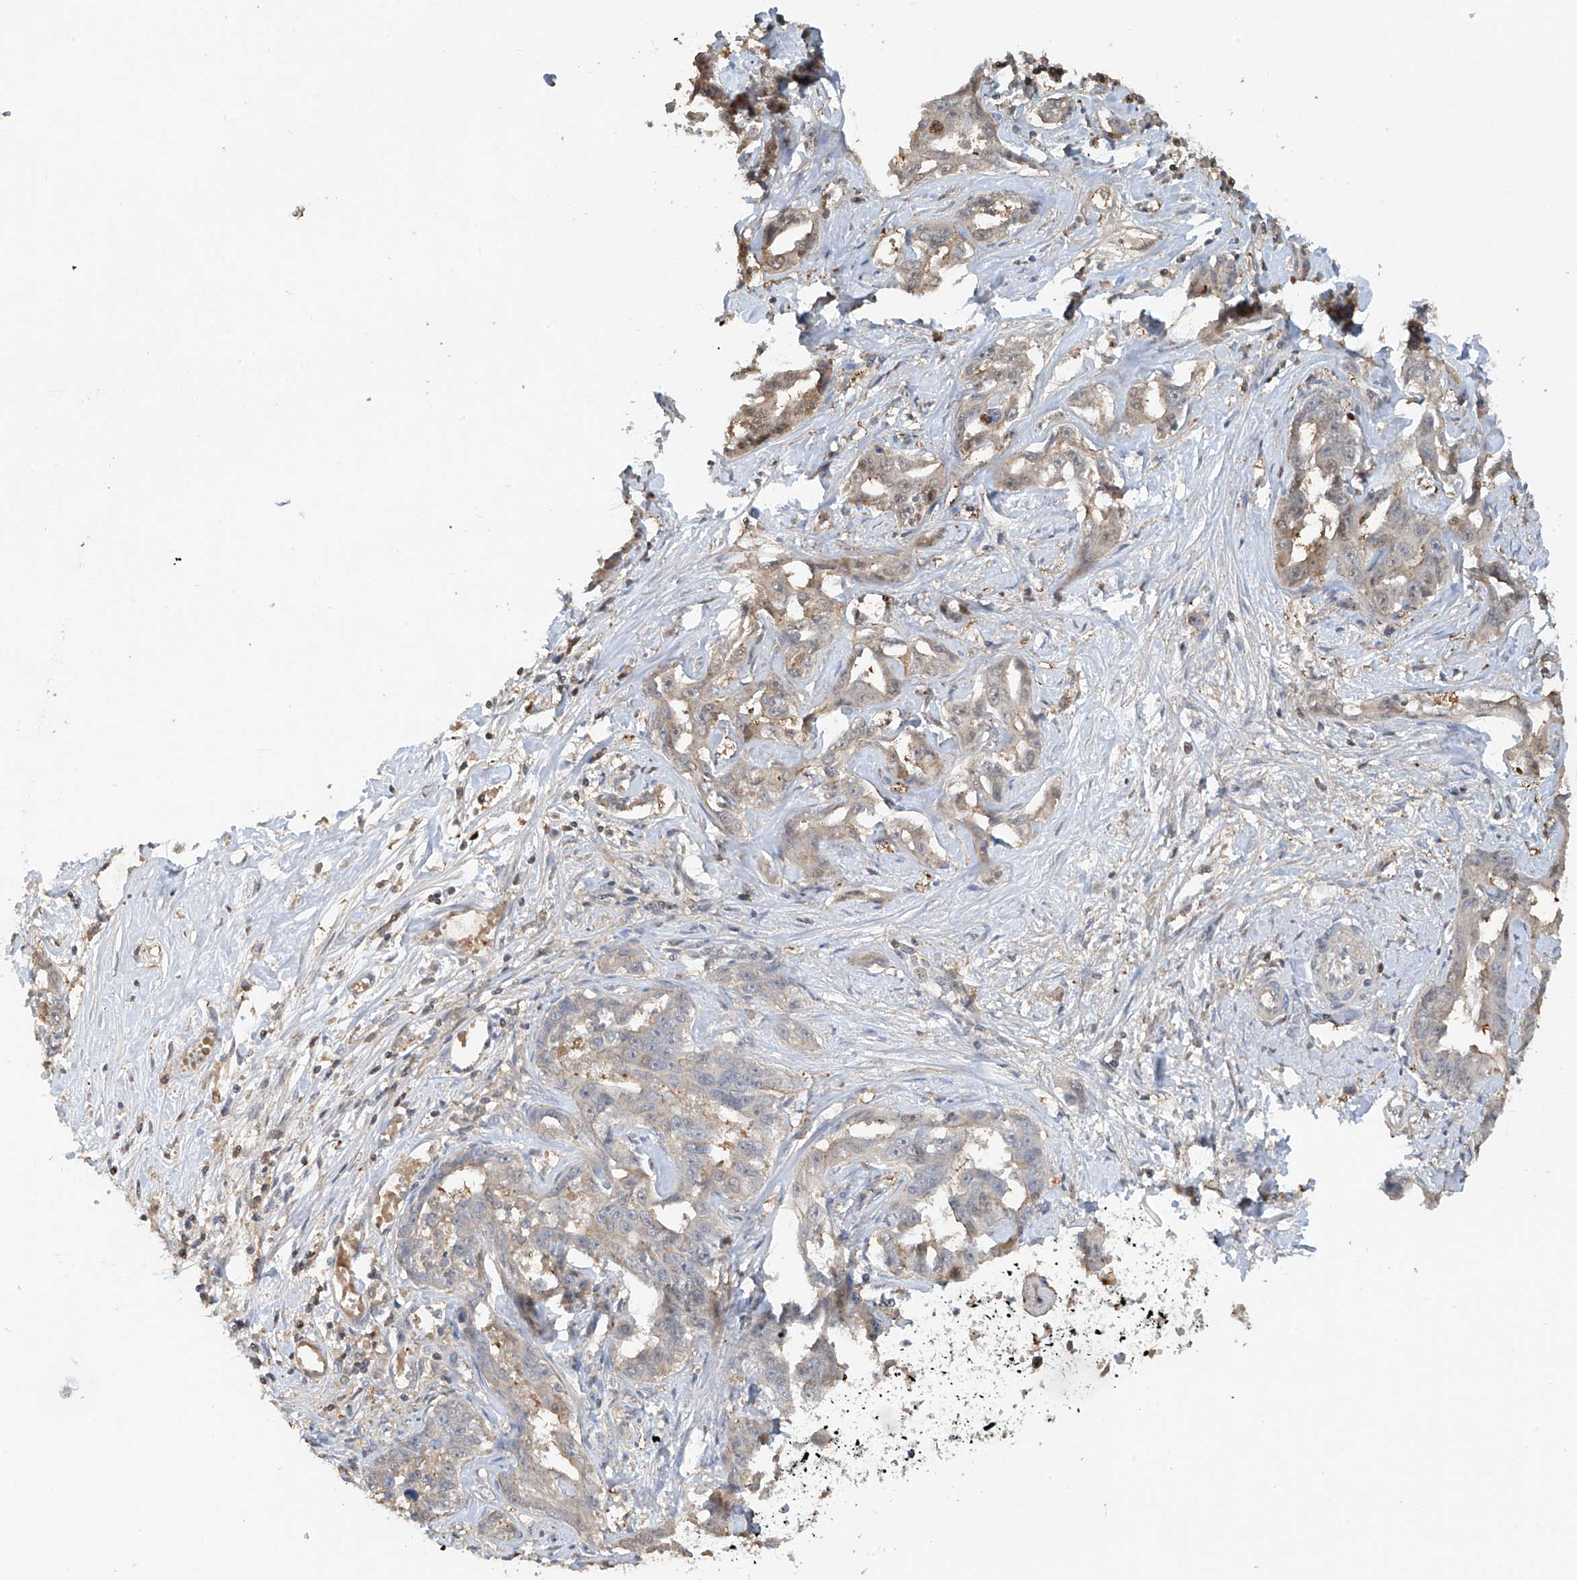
{"staining": {"intensity": "weak", "quantity": "<25%", "location": "nuclear"}, "tissue": "liver cancer", "cell_type": "Tumor cells", "image_type": "cancer", "snomed": [{"axis": "morphology", "description": "Cholangiocarcinoma"}, {"axis": "topography", "description": "Liver"}], "caption": "This is a micrograph of IHC staining of liver cancer, which shows no positivity in tumor cells.", "gene": "PMM1", "patient": {"sex": "male", "age": 59}}